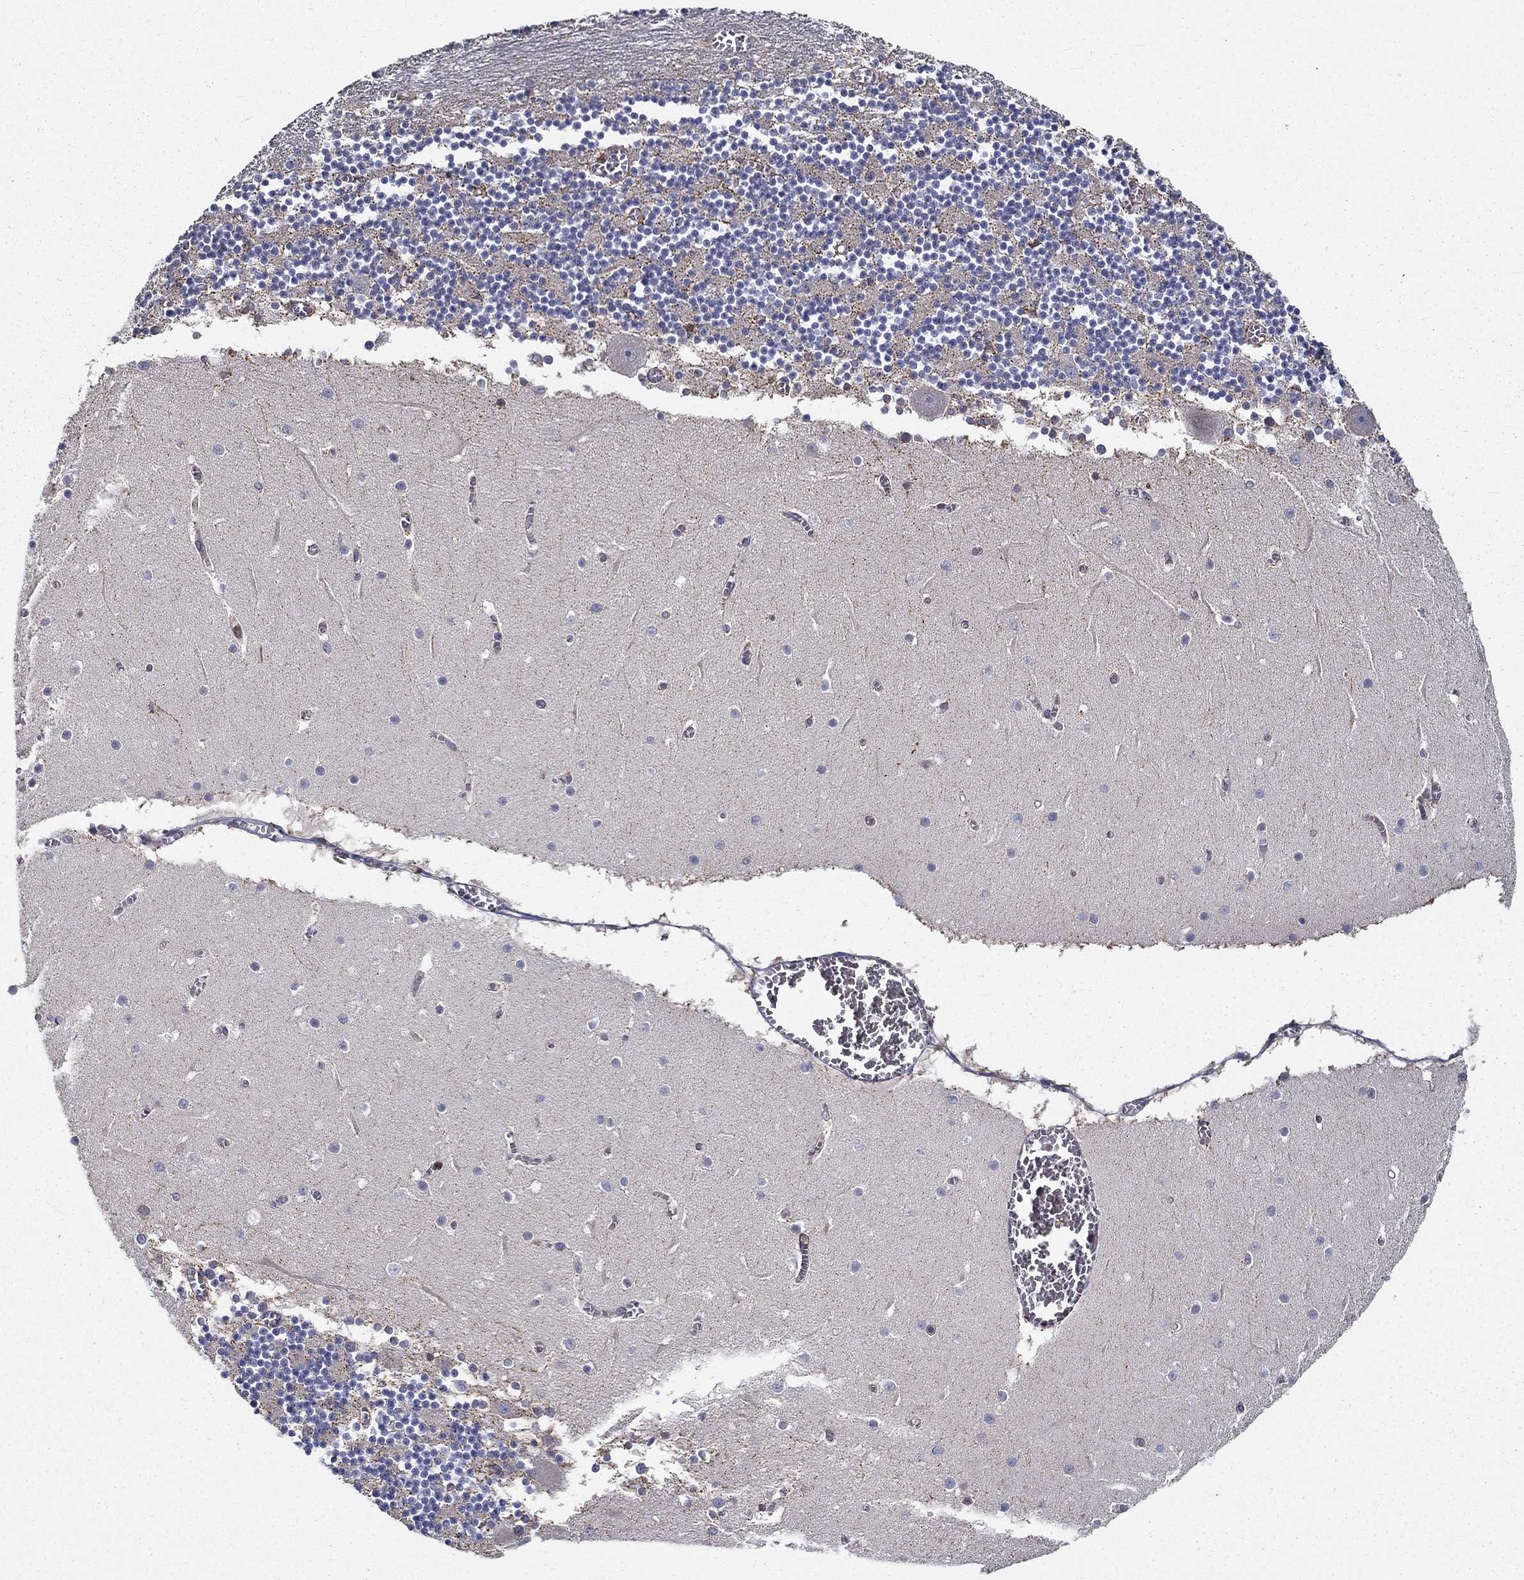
{"staining": {"intensity": "negative", "quantity": "none", "location": "none"}, "tissue": "cerebellum", "cell_type": "Cells in granular layer", "image_type": "normal", "snomed": [{"axis": "morphology", "description": "Normal tissue, NOS"}, {"axis": "topography", "description": "Cerebellum"}], "caption": "Immunohistochemical staining of unremarkable human cerebellum displays no significant staining in cells in granular layer. Nuclei are stained in blue.", "gene": "ALDH4A1", "patient": {"sex": "female", "age": 28}}